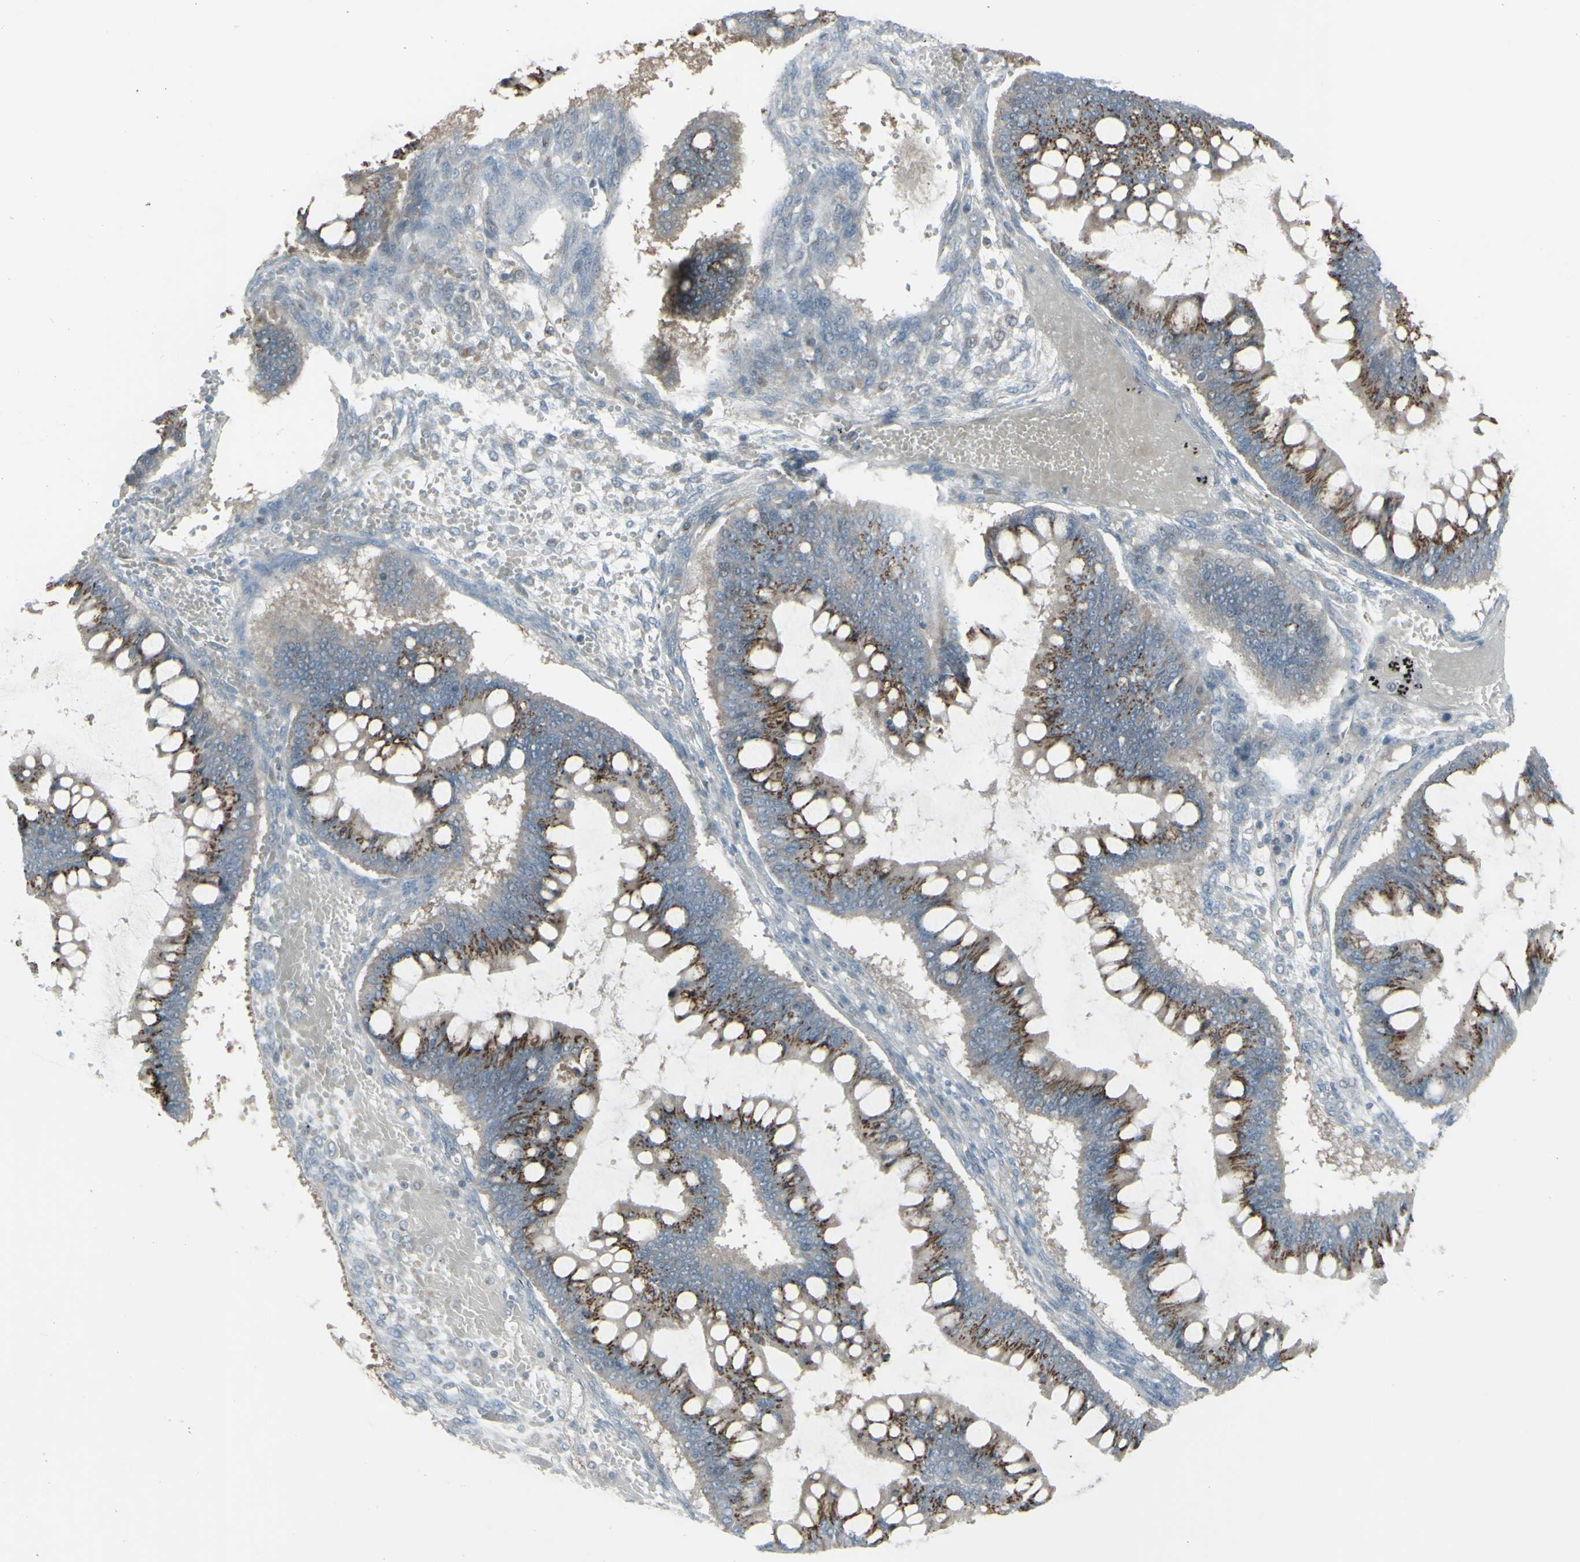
{"staining": {"intensity": "strong", "quantity": "25%-75%", "location": "cytoplasmic/membranous"}, "tissue": "ovarian cancer", "cell_type": "Tumor cells", "image_type": "cancer", "snomed": [{"axis": "morphology", "description": "Cystadenocarcinoma, mucinous, NOS"}, {"axis": "topography", "description": "Ovary"}], "caption": "An immunohistochemistry (IHC) histopathology image of neoplastic tissue is shown. Protein staining in brown labels strong cytoplasmic/membranous positivity in ovarian cancer (mucinous cystadenocarcinoma) within tumor cells.", "gene": "GALNT6", "patient": {"sex": "female", "age": 73}}